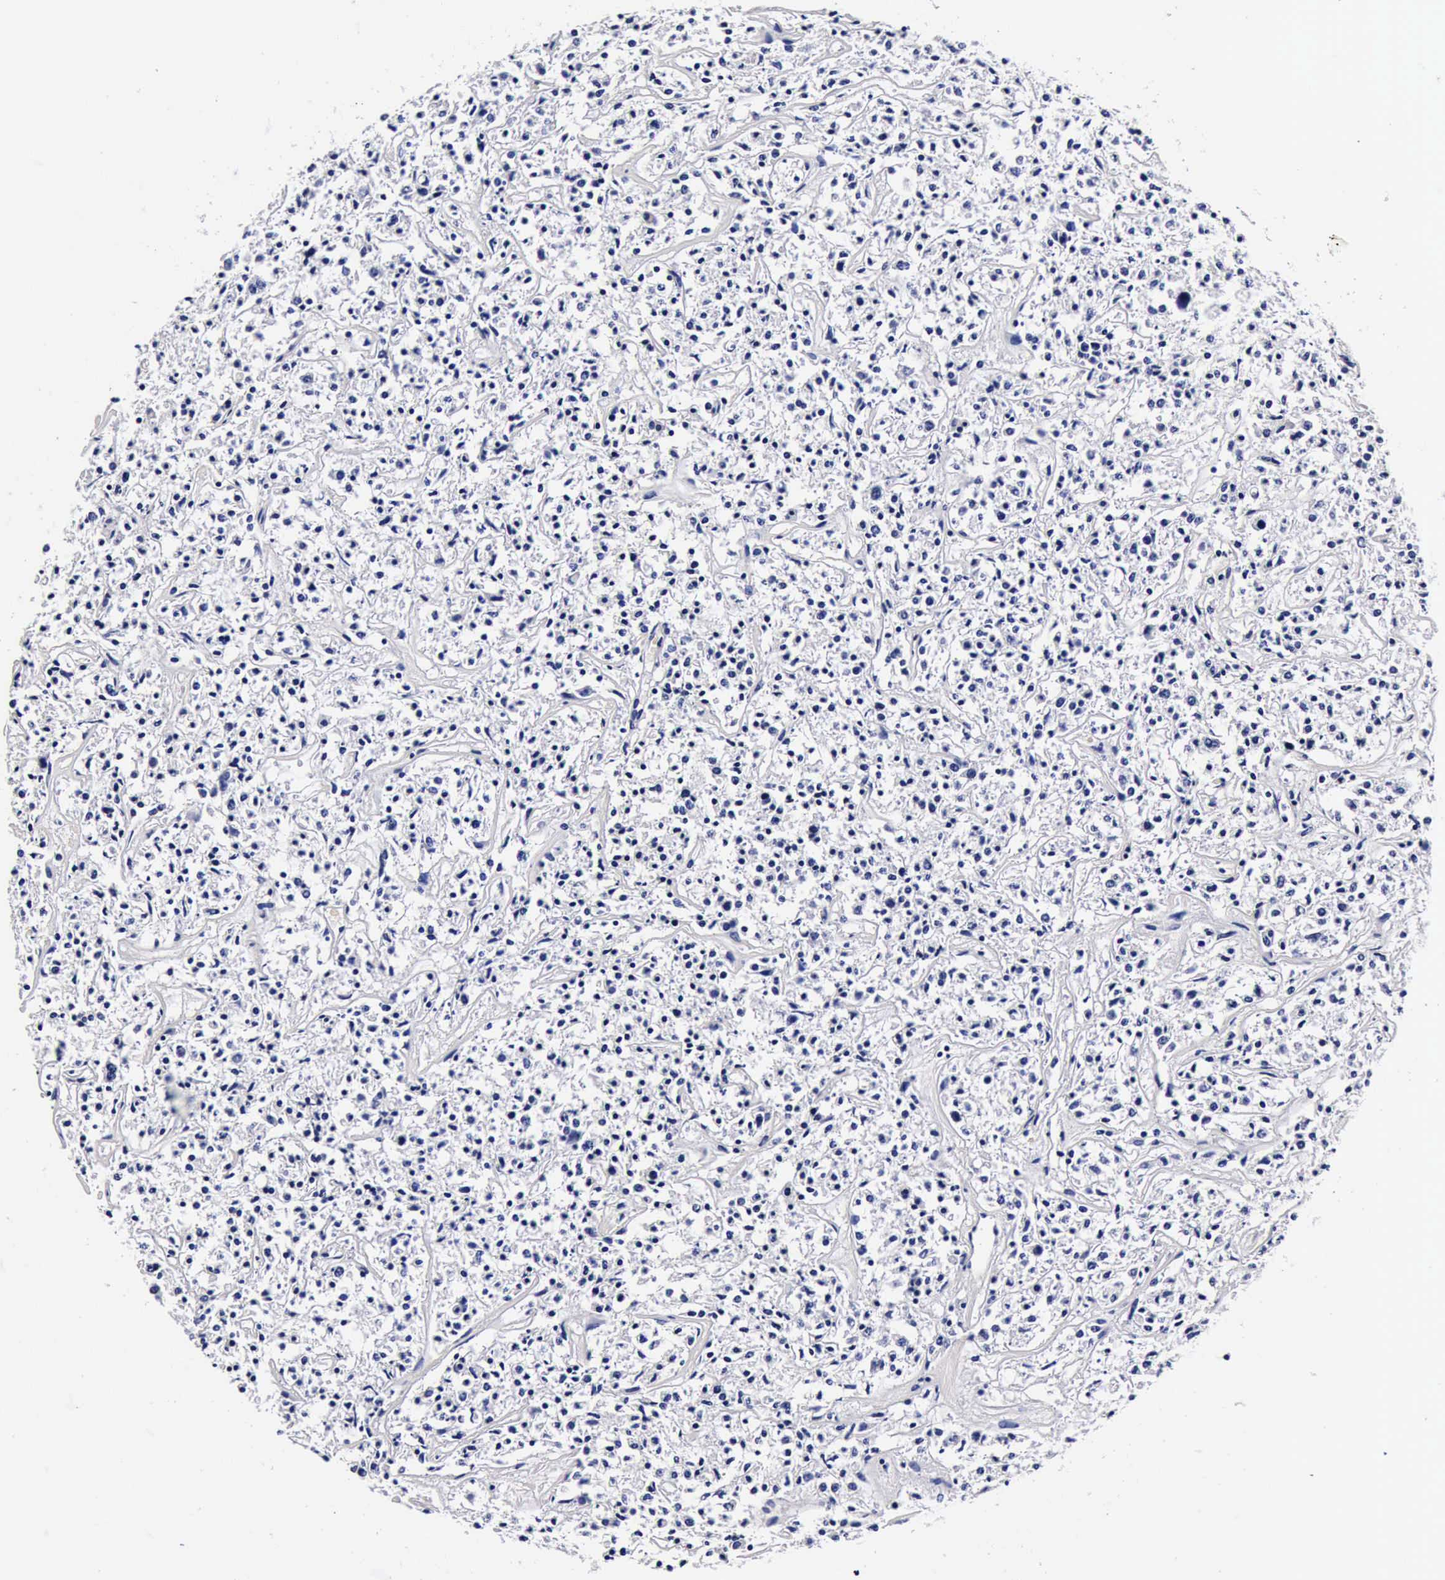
{"staining": {"intensity": "negative", "quantity": "none", "location": "none"}, "tissue": "lymphoma", "cell_type": "Tumor cells", "image_type": "cancer", "snomed": [{"axis": "morphology", "description": "Malignant lymphoma, non-Hodgkin's type, Low grade"}, {"axis": "topography", "description": "Small intestine"}], "caption": "Human lymphoma stained for a protein using IHC shows no staining in tumor cells.", "gene": "IAPP", "patient": {"sex": "female", "age": 59}}